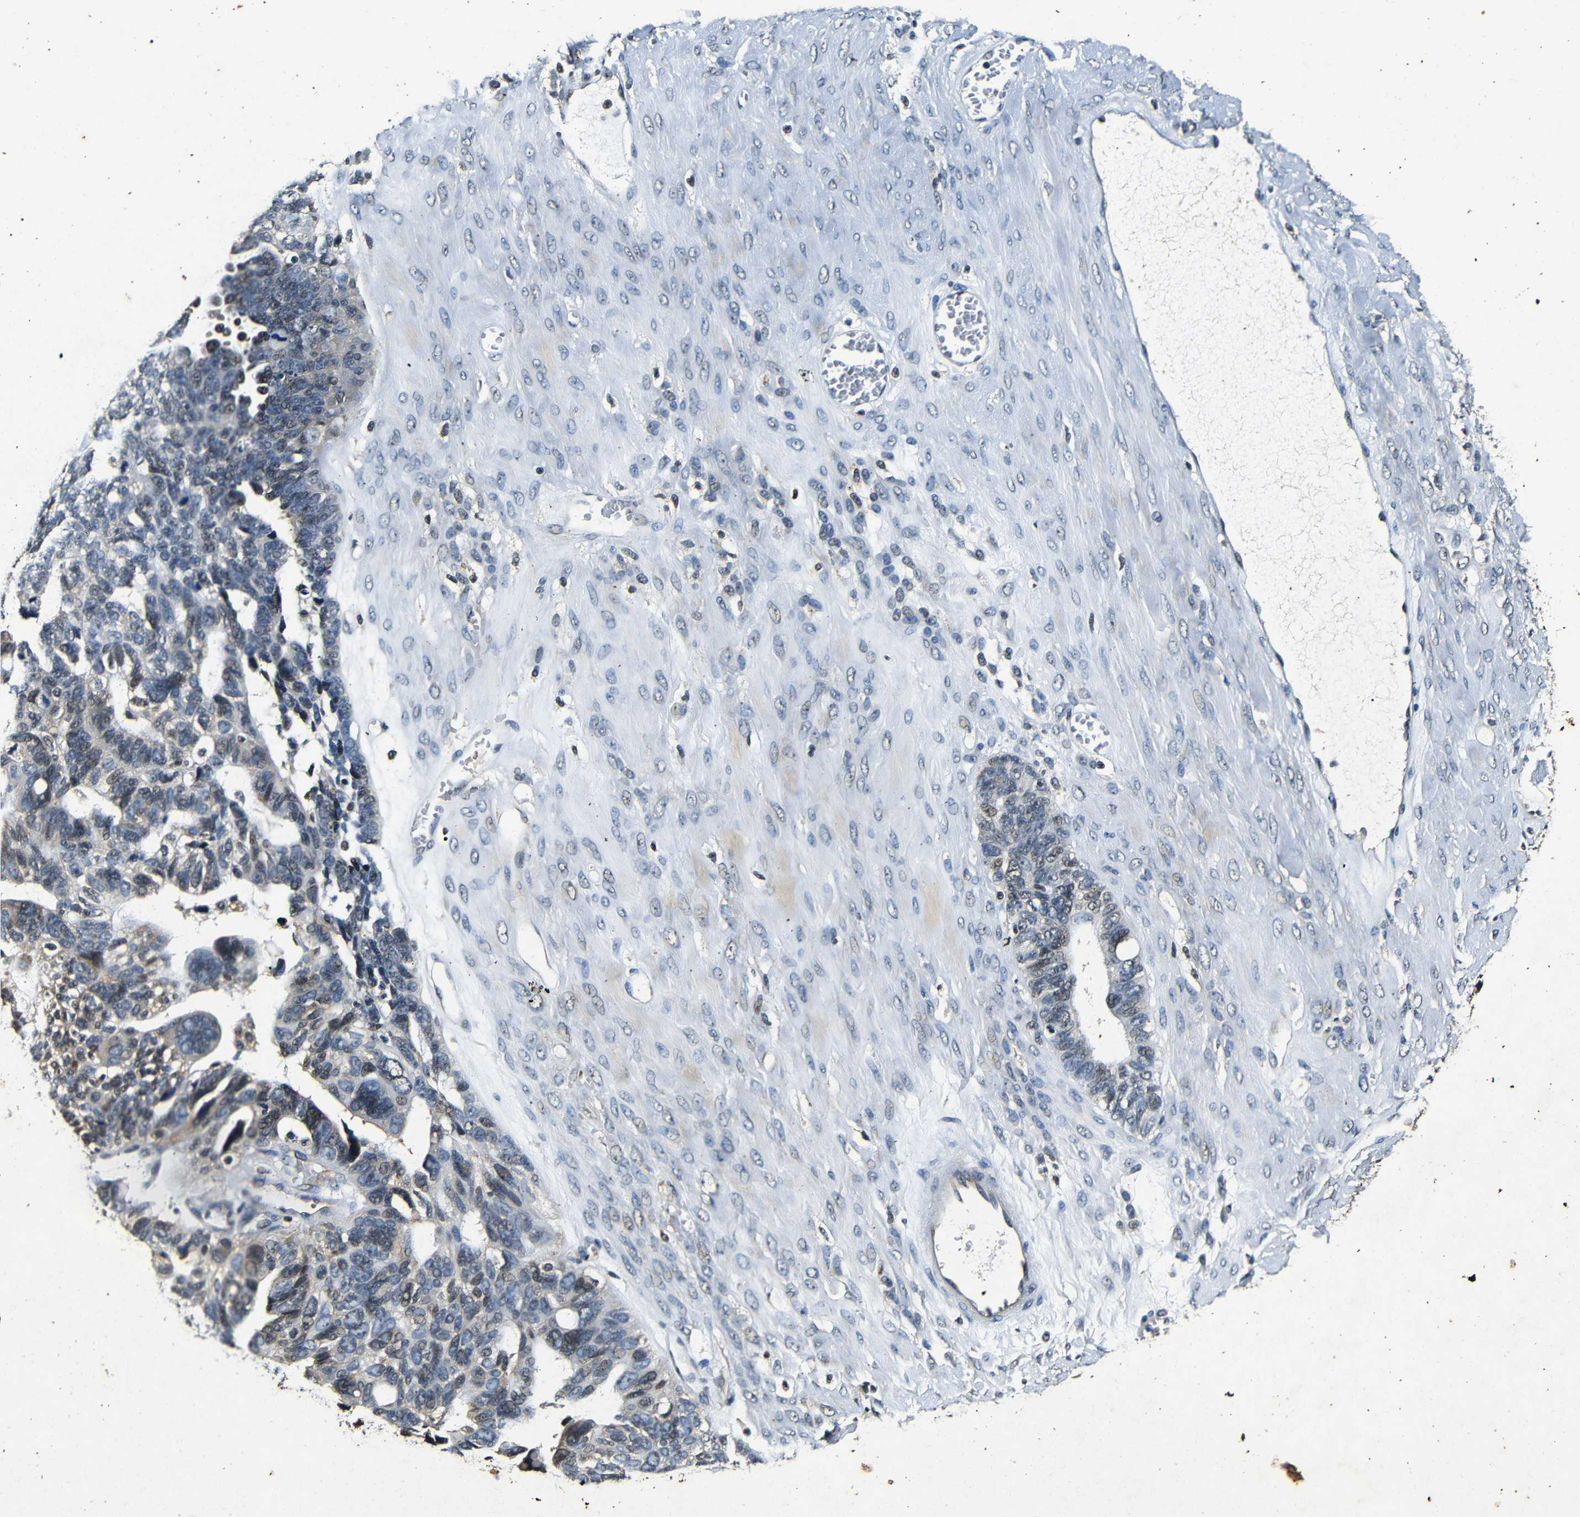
{"staining": {"intensity": "weak", "quantity": "<25%", "location": "nuclear"}, "tissue": "ovarian cancer", "cell_type": "Tumor cells", "image_type": "cancer", "snomed": [{"axis": "morphology", "description": "Cystadenocarcinoma, serous, NOS"}, {"axis": "topography", "description": "Ovary"}], "caption": "A histopathology image of human serous cystadenocarcinoma (ovarian) is negative for staining in tumor cells. The staining is performed using DAB brown chromogen with nuclei counter-stained in using hematoxylin.", "gene": "FOXD4", "patient": {"sex": "female", "age": 79}}